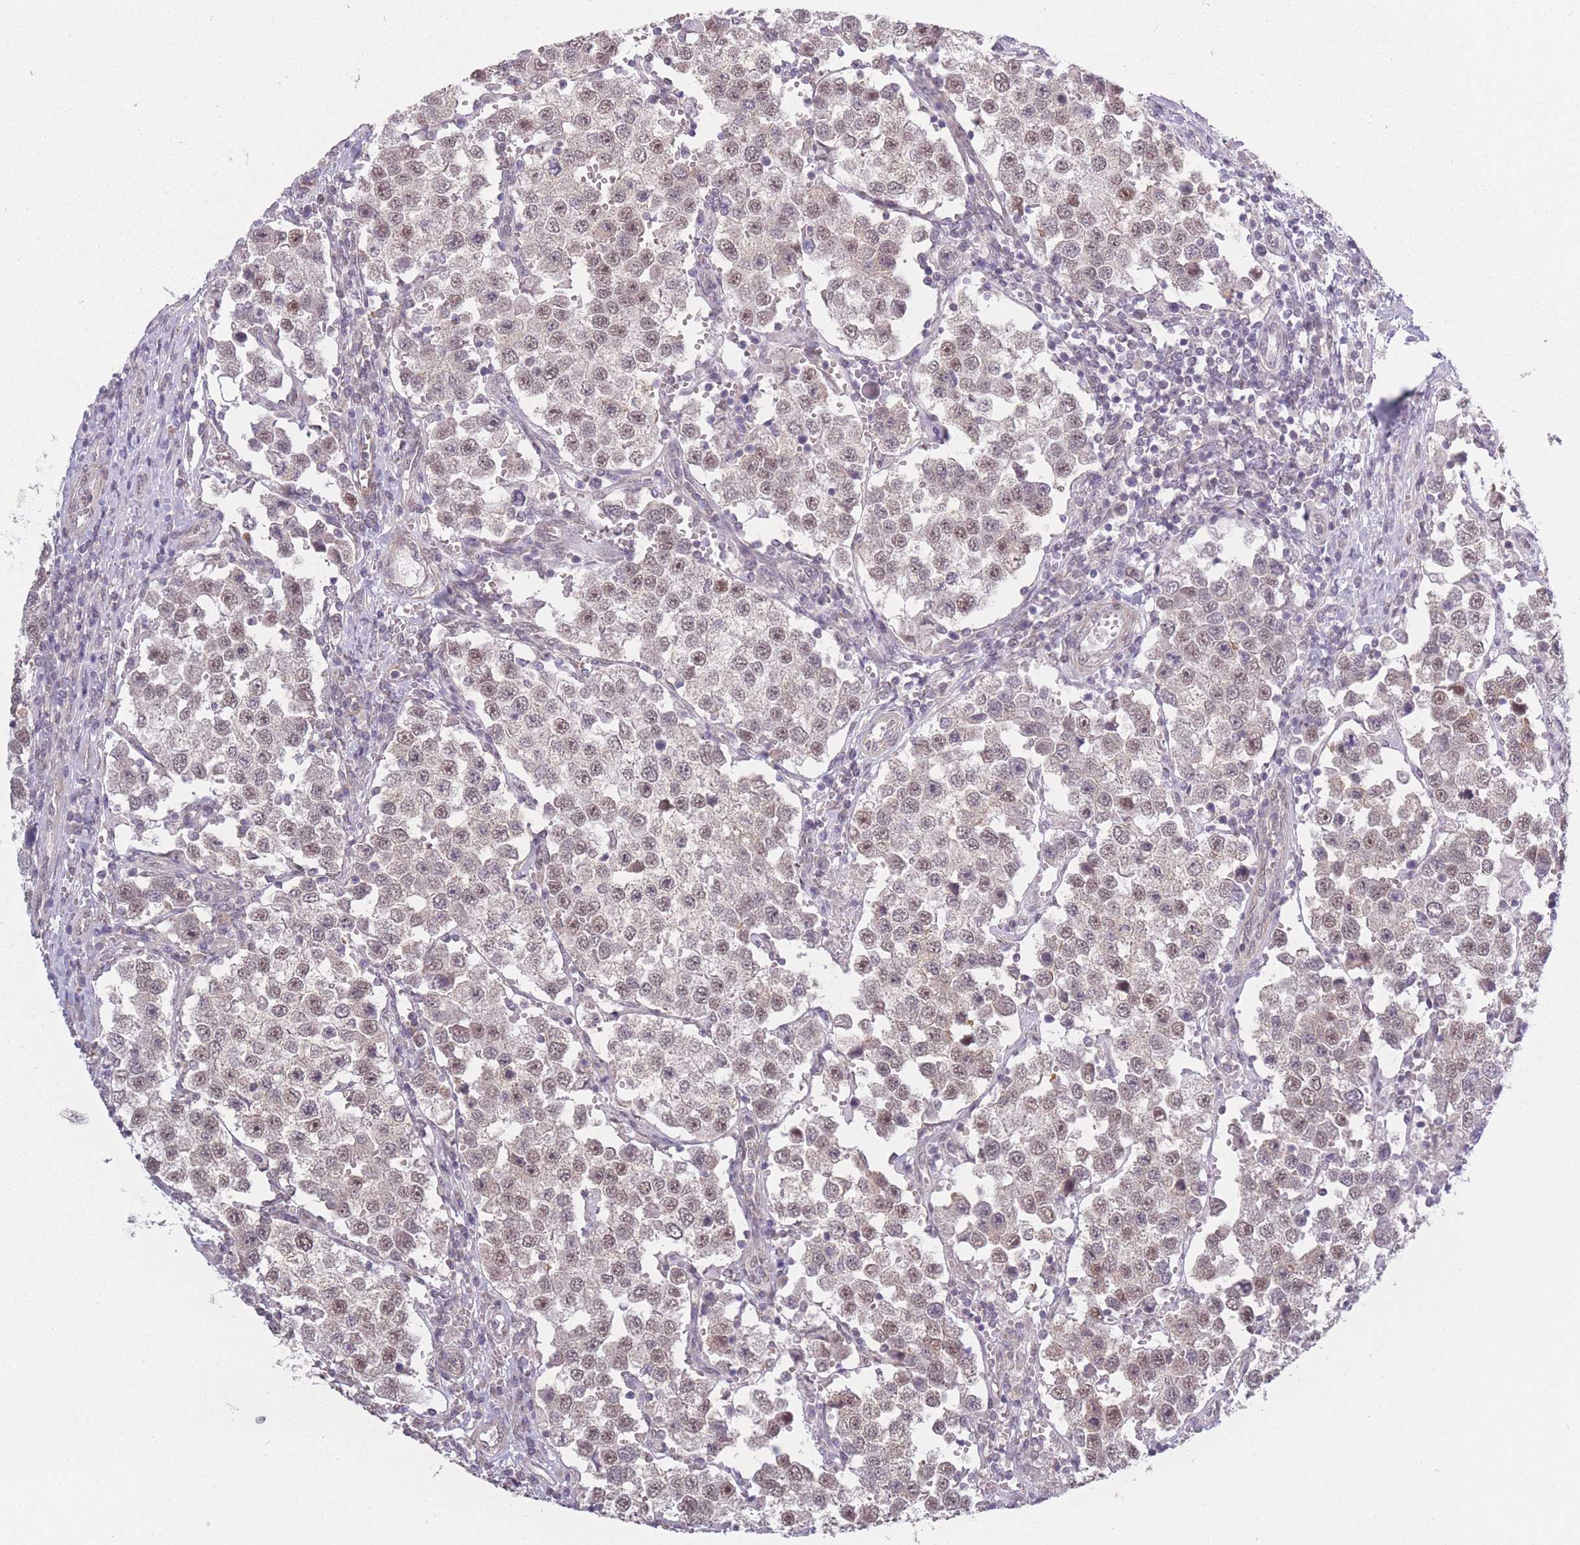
{"staining": {"intensity": "moderate", "quantity": ">75%", "location": "nuclear"}, "tissue": "testis cancer", "cell_type": "Tumor cells", "image_type": "cancer", "snomed": [{"axis": "morphology", "description": "Seminoma, NOS"}, {"axis": "topography", "description": "Testis"}], "caption": "Immunohistochemical staining of testis cancer (seminoma) exhibits medium levels of moderate nuclear protein positivity in approximately >75% of tumor cells.", "gene": "SIN3B", "patient": {"sex": "male", "age": 37}}